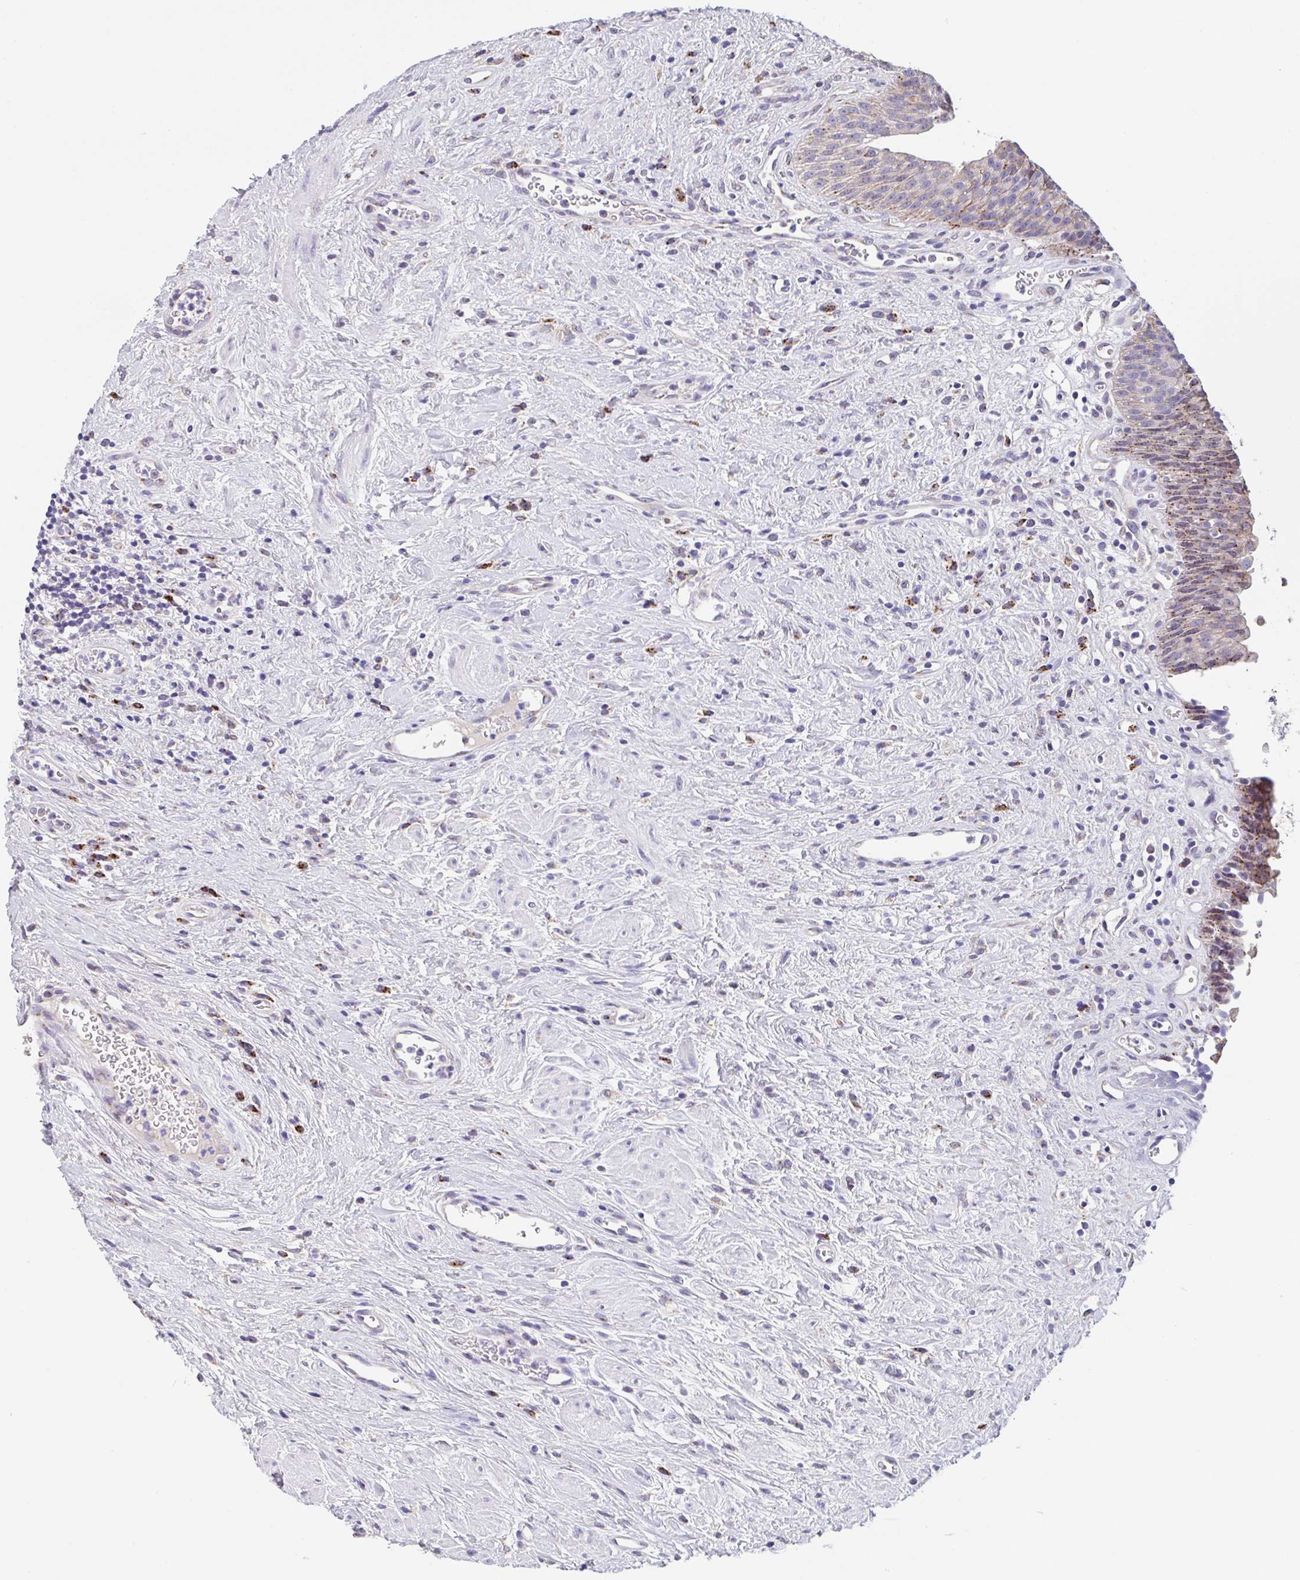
{"staining": {"intensity": "moderate", "quantity": ">75%", "location": "cytoplasmic/membranous"}, "tissue": "urinary bladder", "cell_type": "Urothelial cells", "image_type": "normal", "snomed": [{"axis": "morphology", "description": "Normal tissue, NOS"}, {"axis": "topography", "description": "Urinary bladder"}], "caption": "Protein staining of unremarkable urinary bladder demonstrates moderate cytoplasmic/membranous staining in approximately >75% of urothelial cells. The protein is stained brown, and the nuclei are stained in blue (DAB IHC with brightfield microscopy, high magnification).", "gene": "PROSER3", "patient": {"sex": "female", "age": 56}}